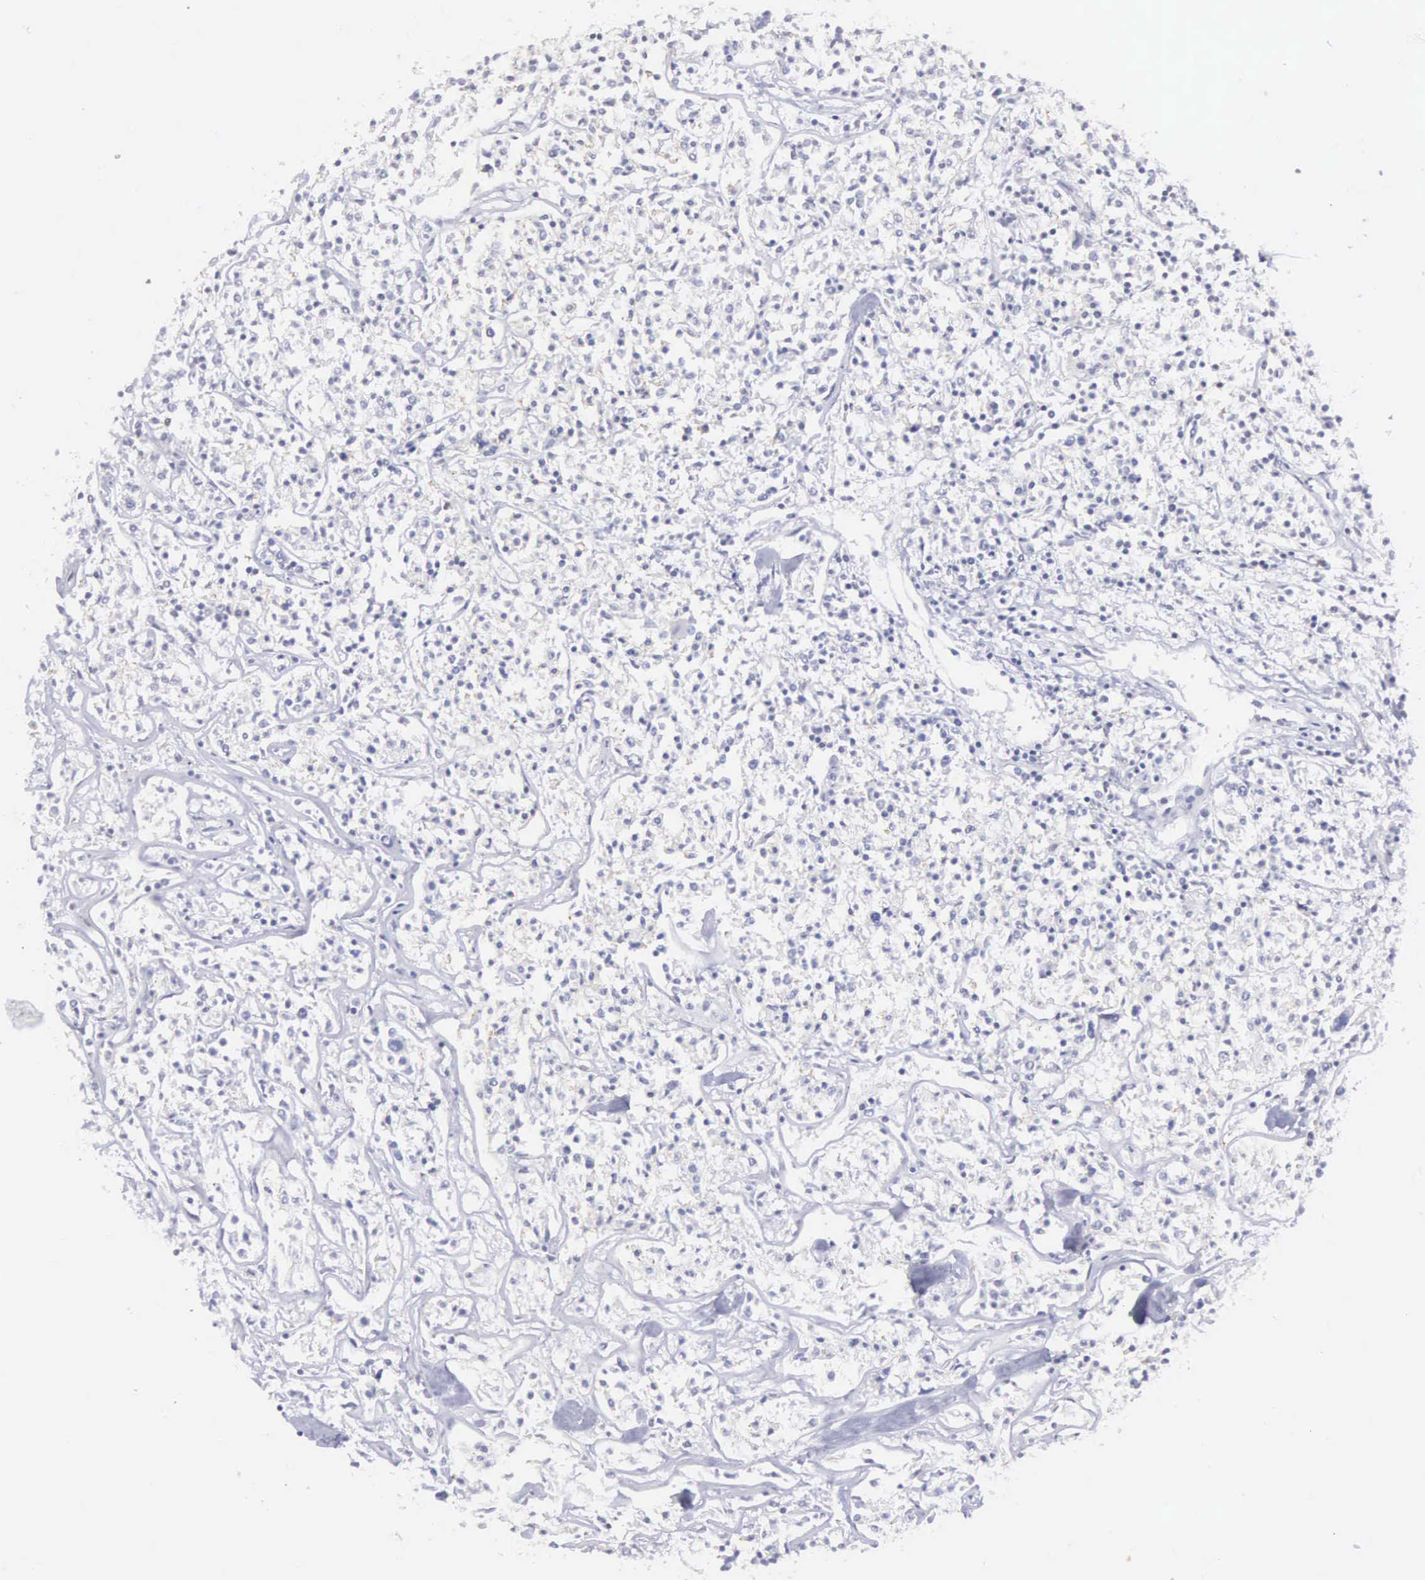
{"staining": {"intensity": "negative", "quantity": "none", "location": "none"}, "tissue": "lymphoma", "cell_type": "Tumor cells", "image_type": "cancer", "snomed": [{"axis": "morphology", "description": "Malignant lymphoma, non-Hodgkin's type, Low grade"}, {"axis": "topography", "description": "Small intestine"}], "caption": "Immunohistochemical staining of human malignant lymphoma, non-Hodgkin's type (low-grade) reveals no significant staining in tumor cells.", "gene": "ETV6", "patient": {"sex": "female", "age": 59}}